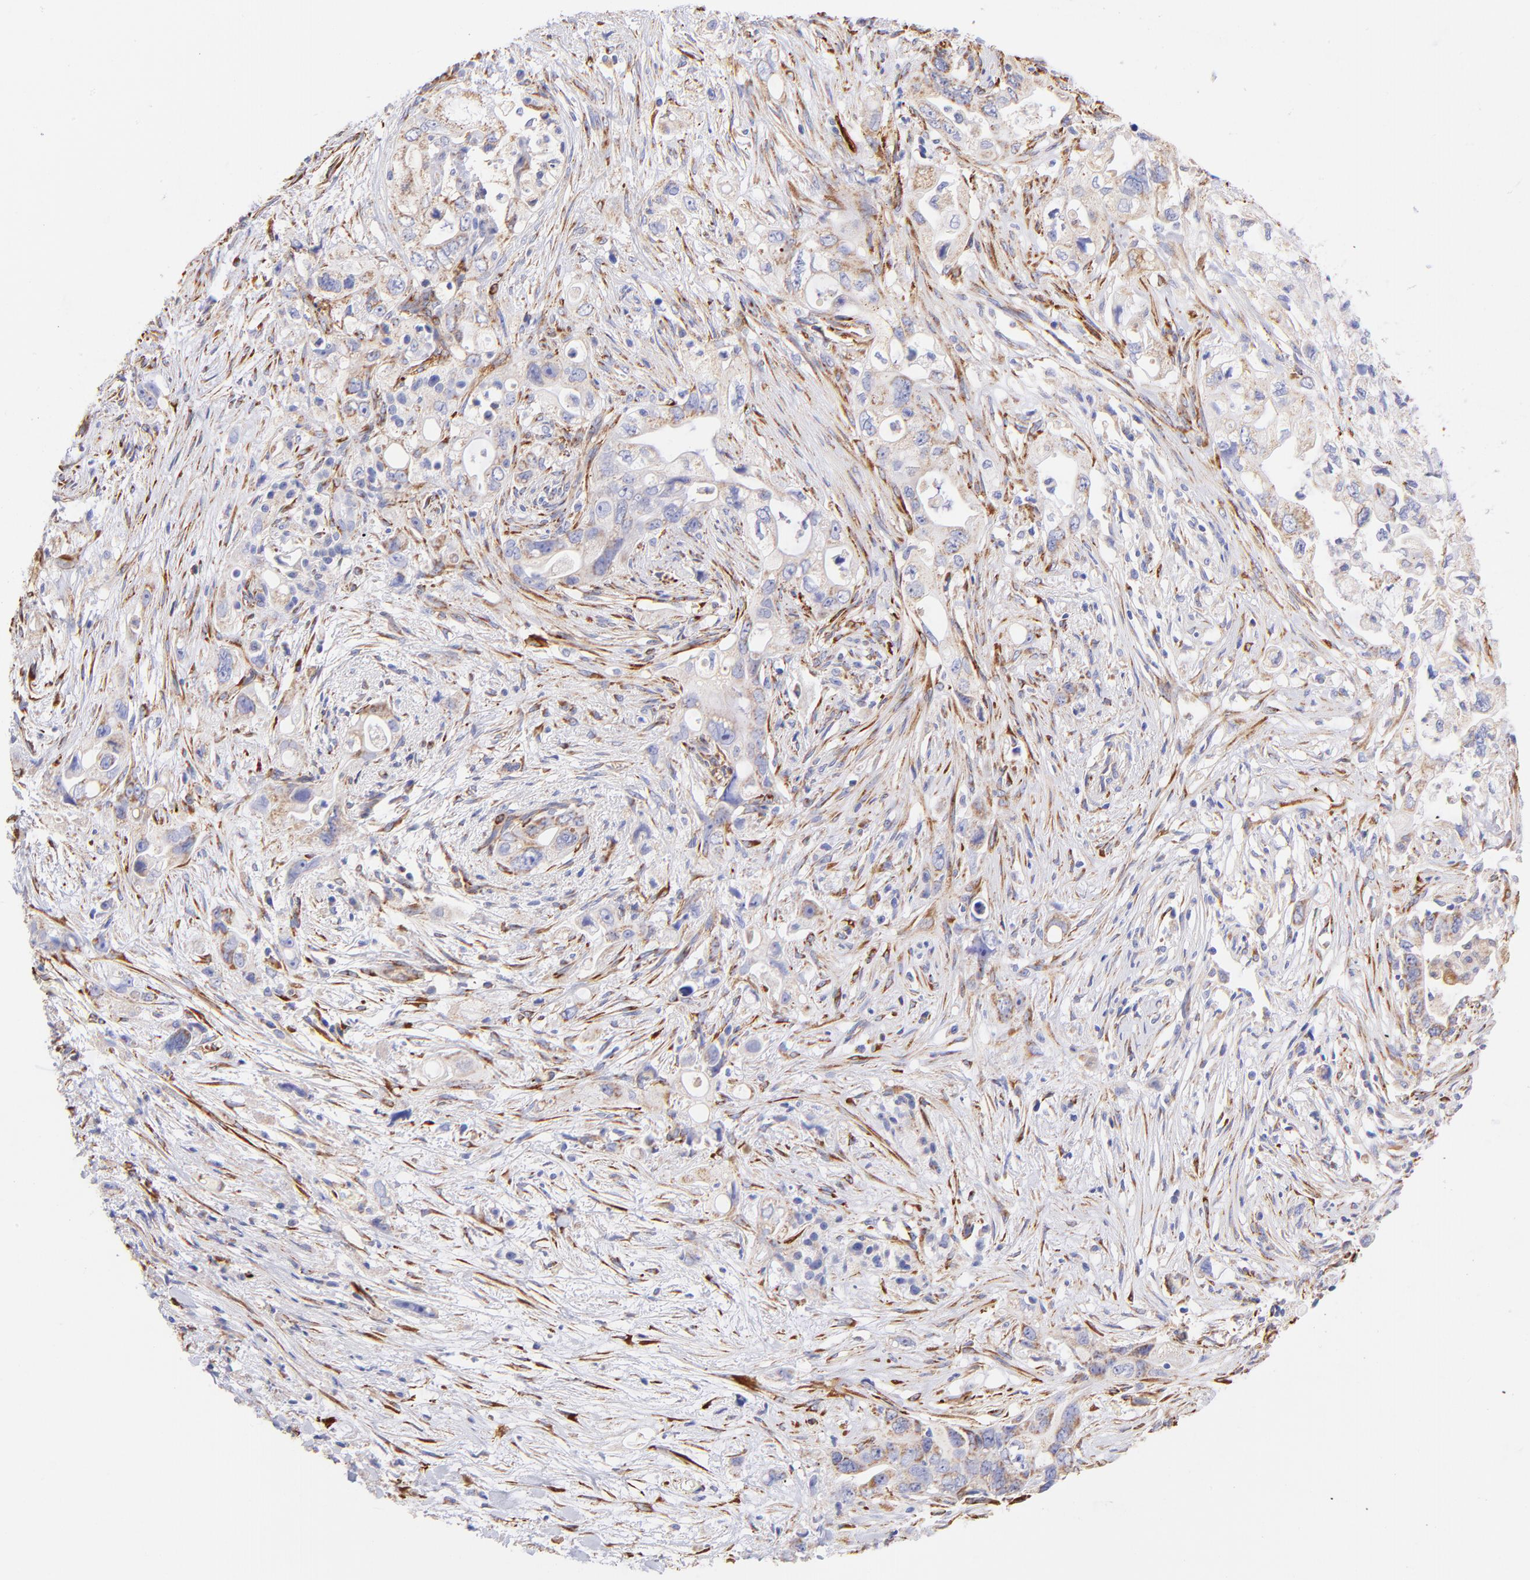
{"staining": {"intensity": "weak", "quantity": "25%-75%", "location": "cytoplasmic/membranous"}, "tissue": "pancreatic cancer", "cell_type": "Tumor cells", "image_type": "cancer", "snomed": [{"axis": "morphology", "description": "Normal tissue, NOS"}, {"axis": "topography", "description": "Pancreas"}], "caption": "Tumor cells exhibit low levels of weak cytoplasmic/membranous positivity in about 25%-75% of cells in pancreatic cancer. The protein is shown in brown color, while the nuclei are stained blue.", "gene": "SPARC", "patient": {"sex": "male", "age": 42}}